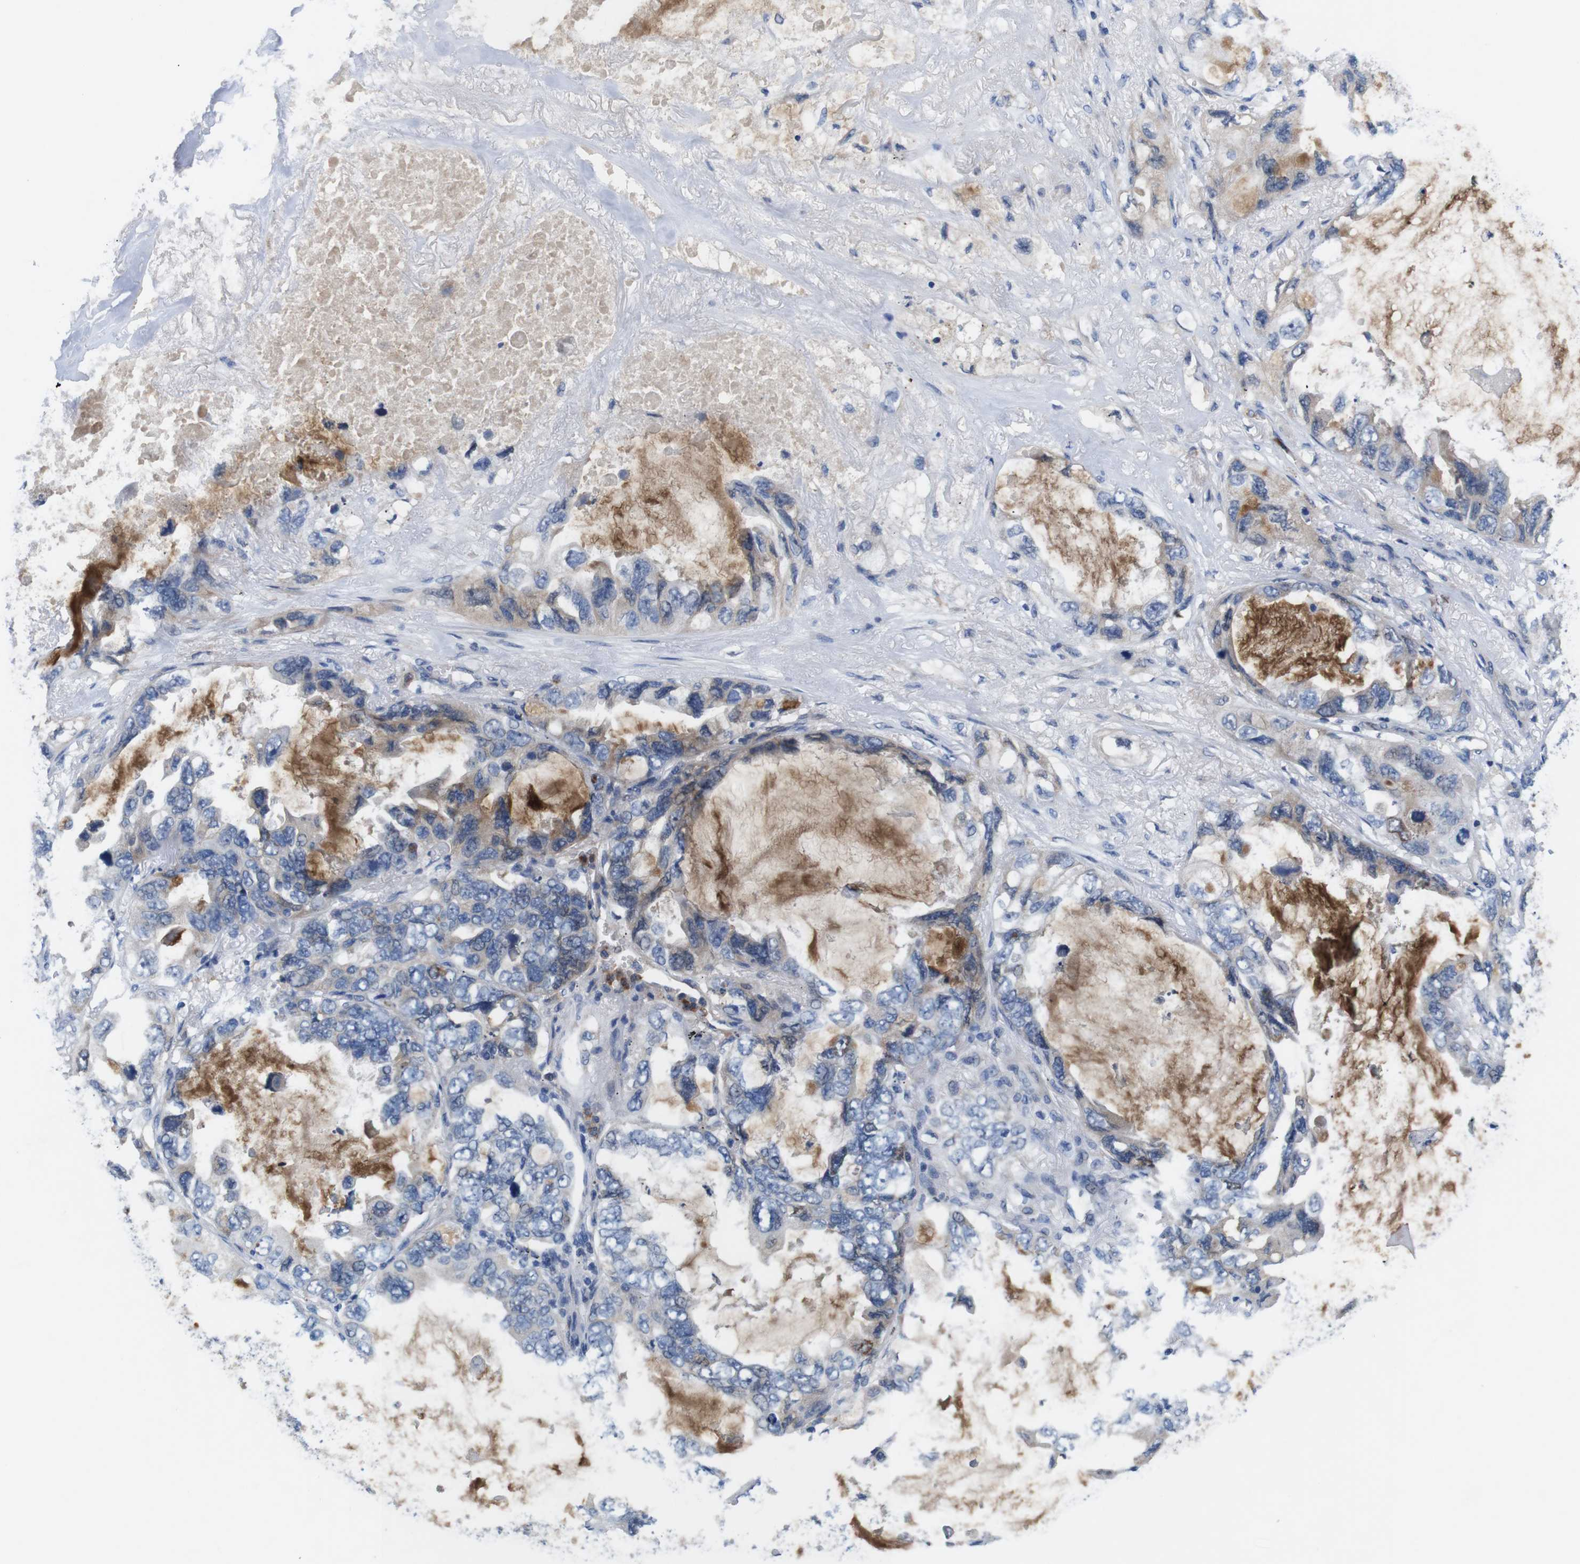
{"staining": {"intensity": "weak", "quantity": "25%-75%", "location": "cytoplasmic/membranous"}, "tissue": "lung cancer", "cell_type": "Tumor cells", "image_type": "cancer", "snomed": [{"axis": "morphology", "description": "Squamous cell carcinoma, NOS"}, {"axis": "topography", "description": "Lung"}], "caption": "The histopathology image demonstrates a brown stain indicating the presence of a protein in the cytoplasmic/membranous of tumor cells in squamous cell carcinoma (lung).", "gene": "C1RL", "patient": {"sex": "female", "age": 73}}